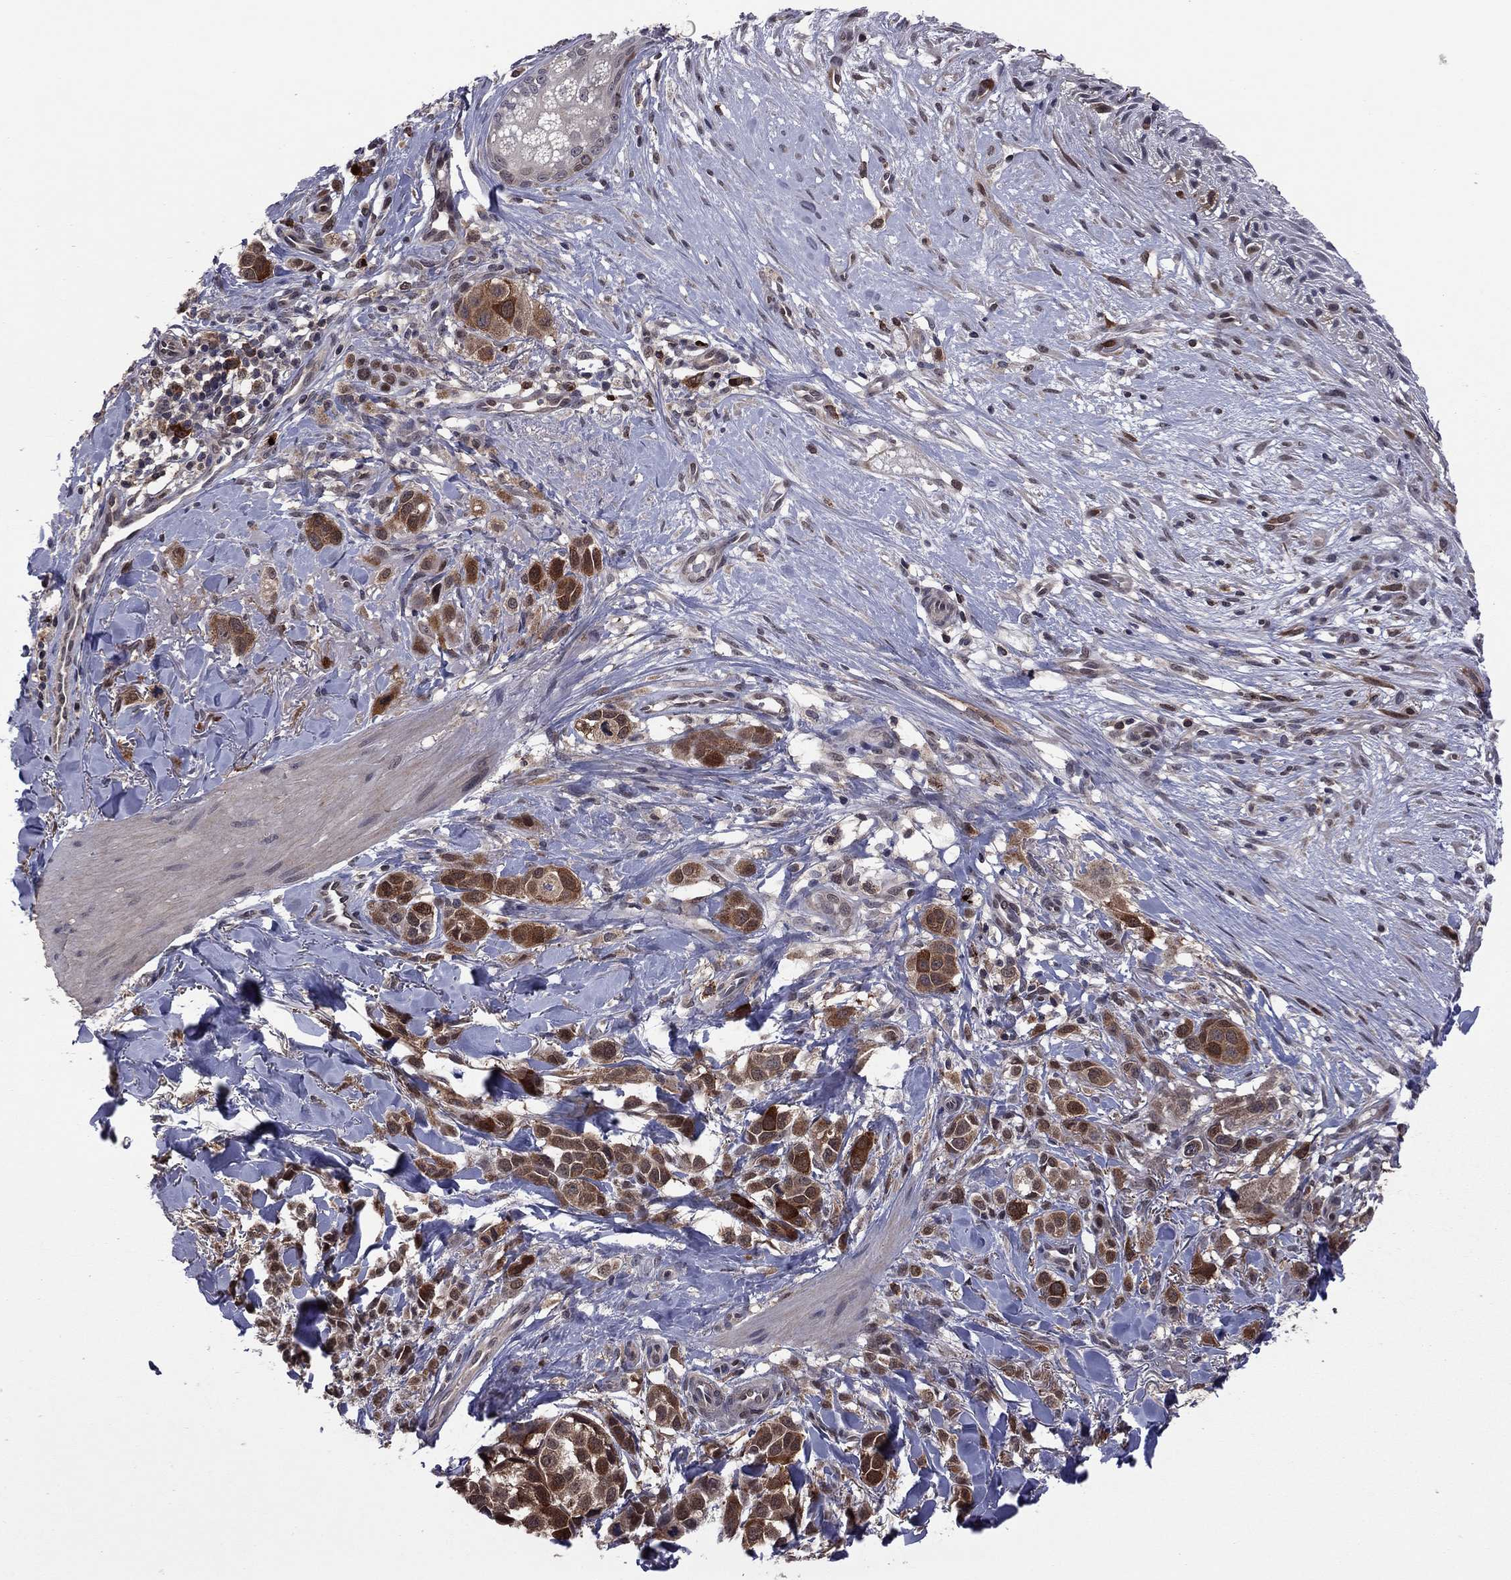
{"staining": {"intensity": "strong", "quantity": "25%-75%", "location": "cytoplasmic/membranous"}, "tissue": "melanoma", "cell_type": "Tumor cells", "image_type": "cancer", "snomed": [{"axis": "morphology", "description": "Malignant melanoma, NOS"}, {"axis": "topography", "description": "Skin"}], "caption": "Brown immunohistochemical staining in melanoma displays strong cytoplasmic/membranous expression in about 25%-75% of tumor cells.", "gene": "GPAA1", "patient": {"sex": "male", "age": 57}}